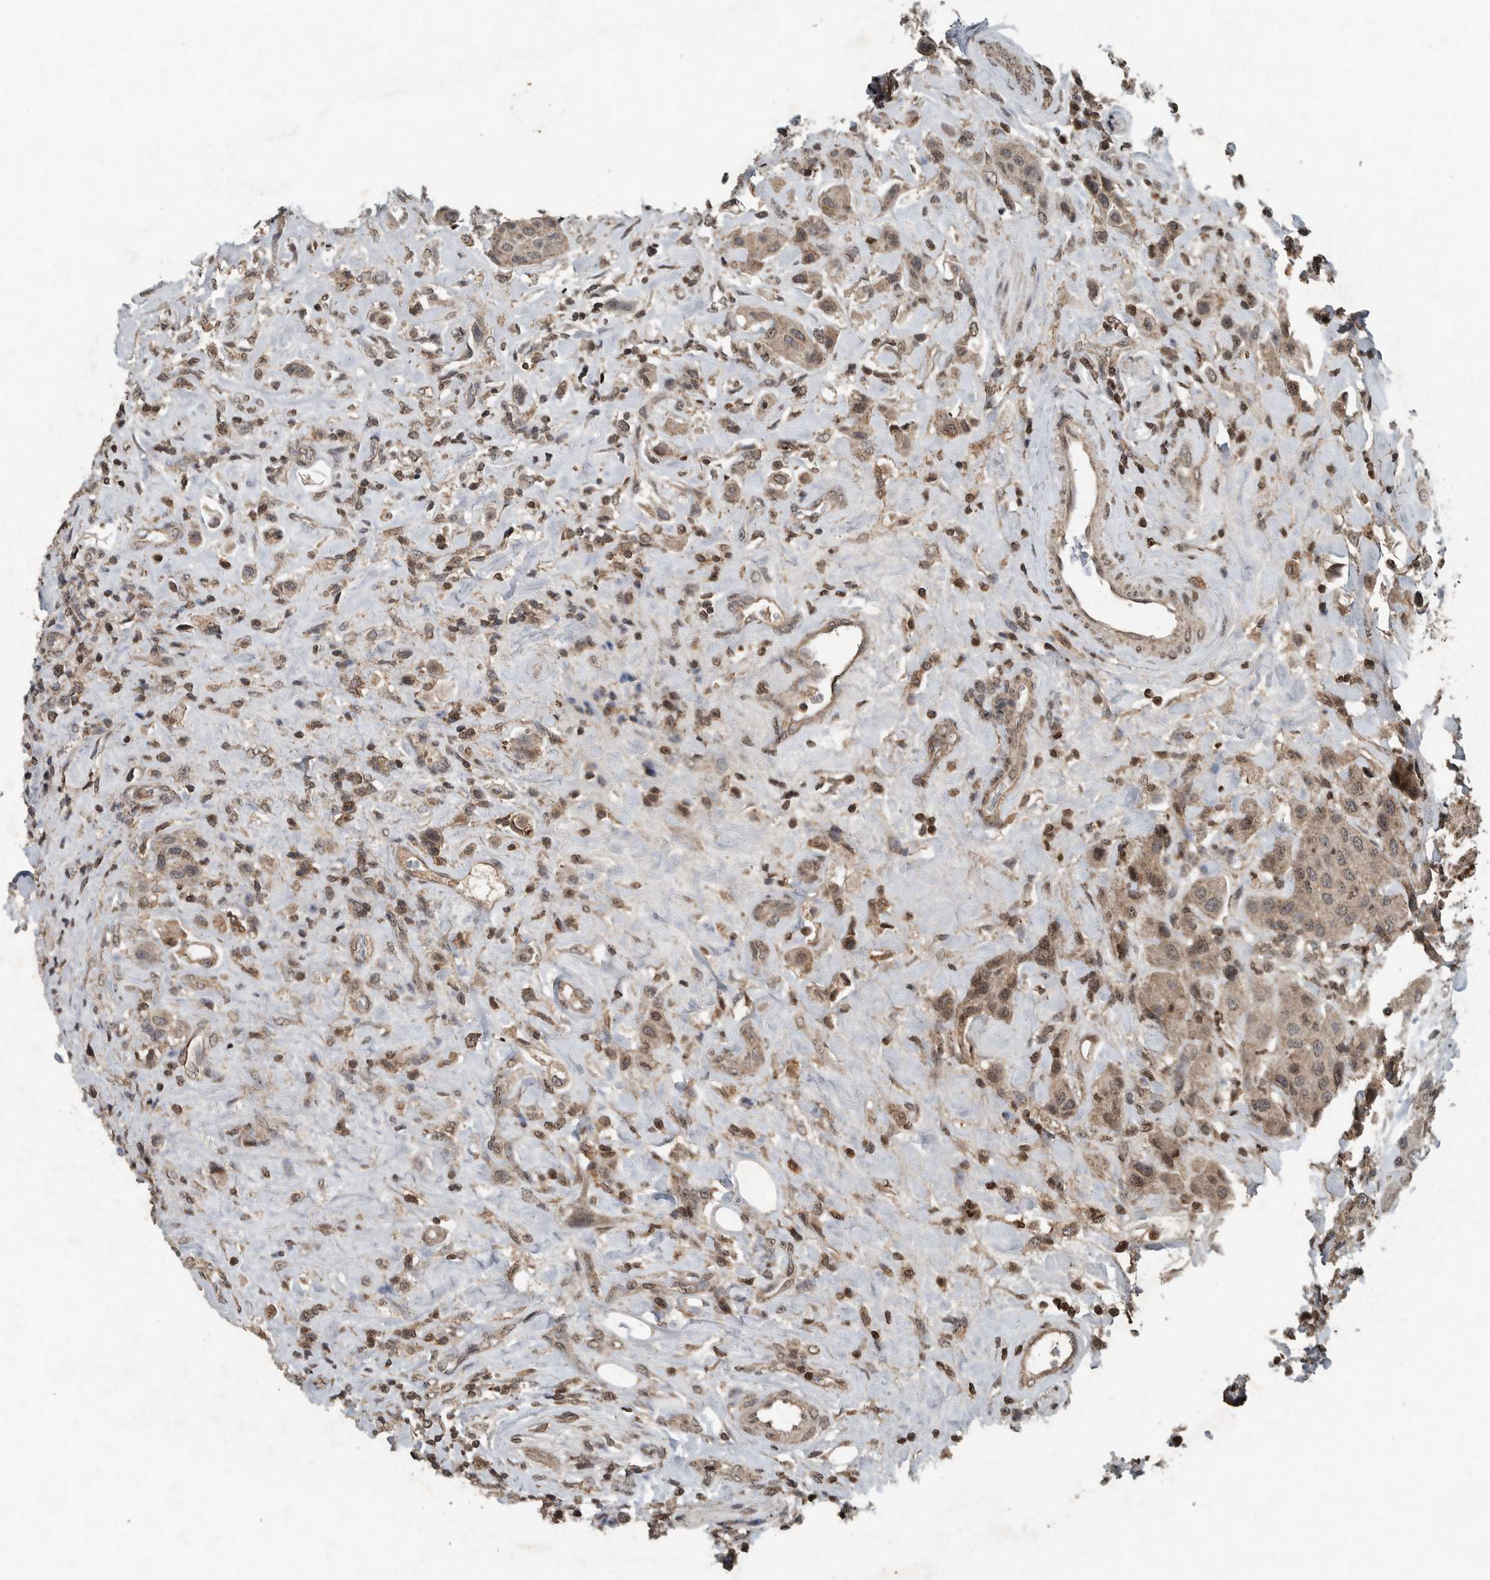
{"staining": {"intensity": "weak", "quantity": ">75%", "location": "cytoplasmic/membranous"}, "tissue": "urothelial cancer", "cell_type": "Tumor cells", "image_type": "cancer", "snomed": [{"axis": "morphology", "description": "Urothelial carcinoma, High grade"}, {"axis": "topography", "description": "Urinary bladder"}], "caption": "The image demonstrates staining of high-grade urothelial carcinoma, revealing weak cytoplasmic/membranous protein positivity (brown color) within tumor cells. Using DAB (3,3'-diaminobenzidine) (brown) and hematoxylin (blue) stains, captured at high magnification using brightfield microscopy.", "gene": "IL6ST", "patient": {"sex": "male", "age": 50}}